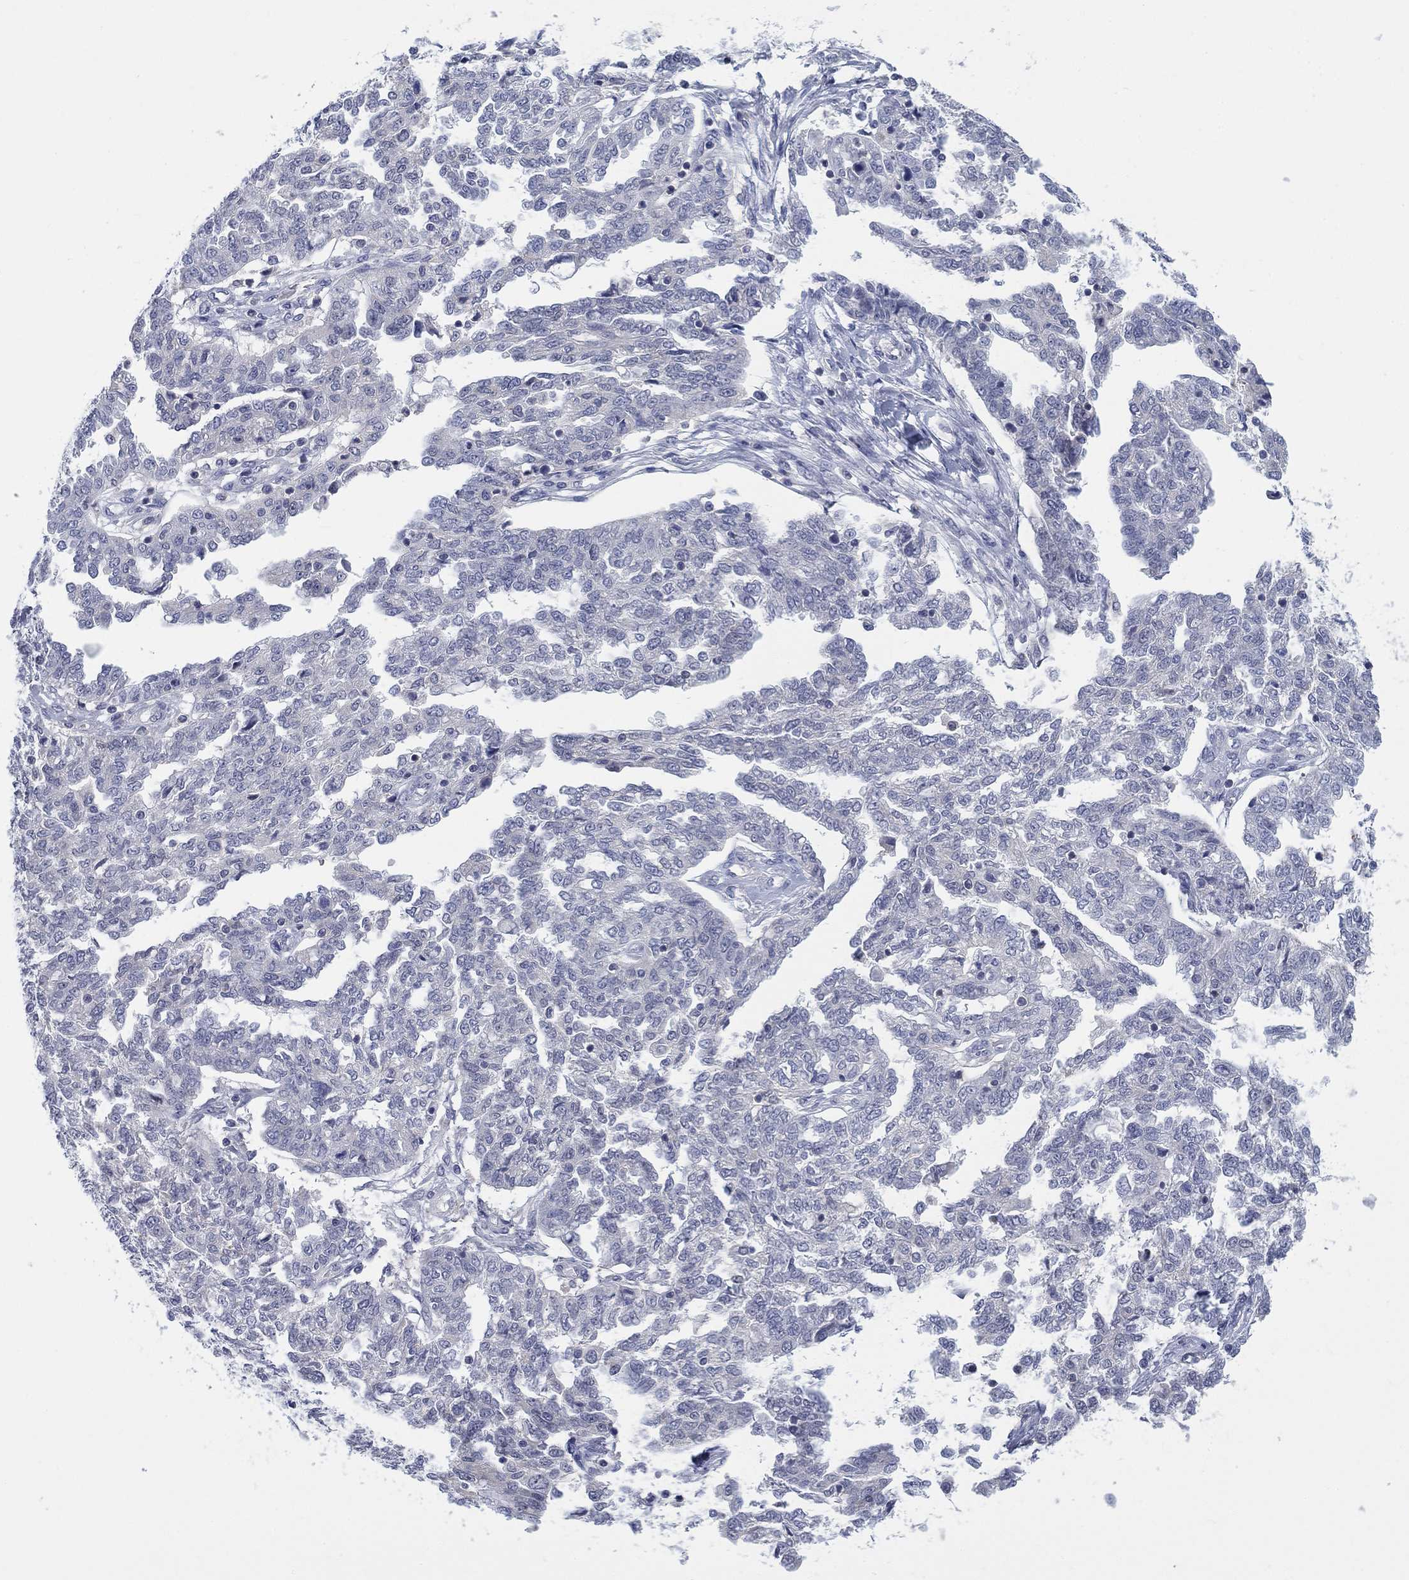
{"staining": {"intensity": "negative", "quantity": "none", "location": "none"}, "tissue": "ovarian cancer", "cell_type": "Tumor cells", "image_type": "cancer", "snomed": [{"axis": "morphology", "description": "Cystadenocarcinoma, serous, NOS"}, {"axis": "topography", "description": "Ovary"}], "caption": "Tumor cells show no significant protein staining in ovarian cancer.", "gene": "FER1L6", "patient": {"sex": "female", "age": 67}}